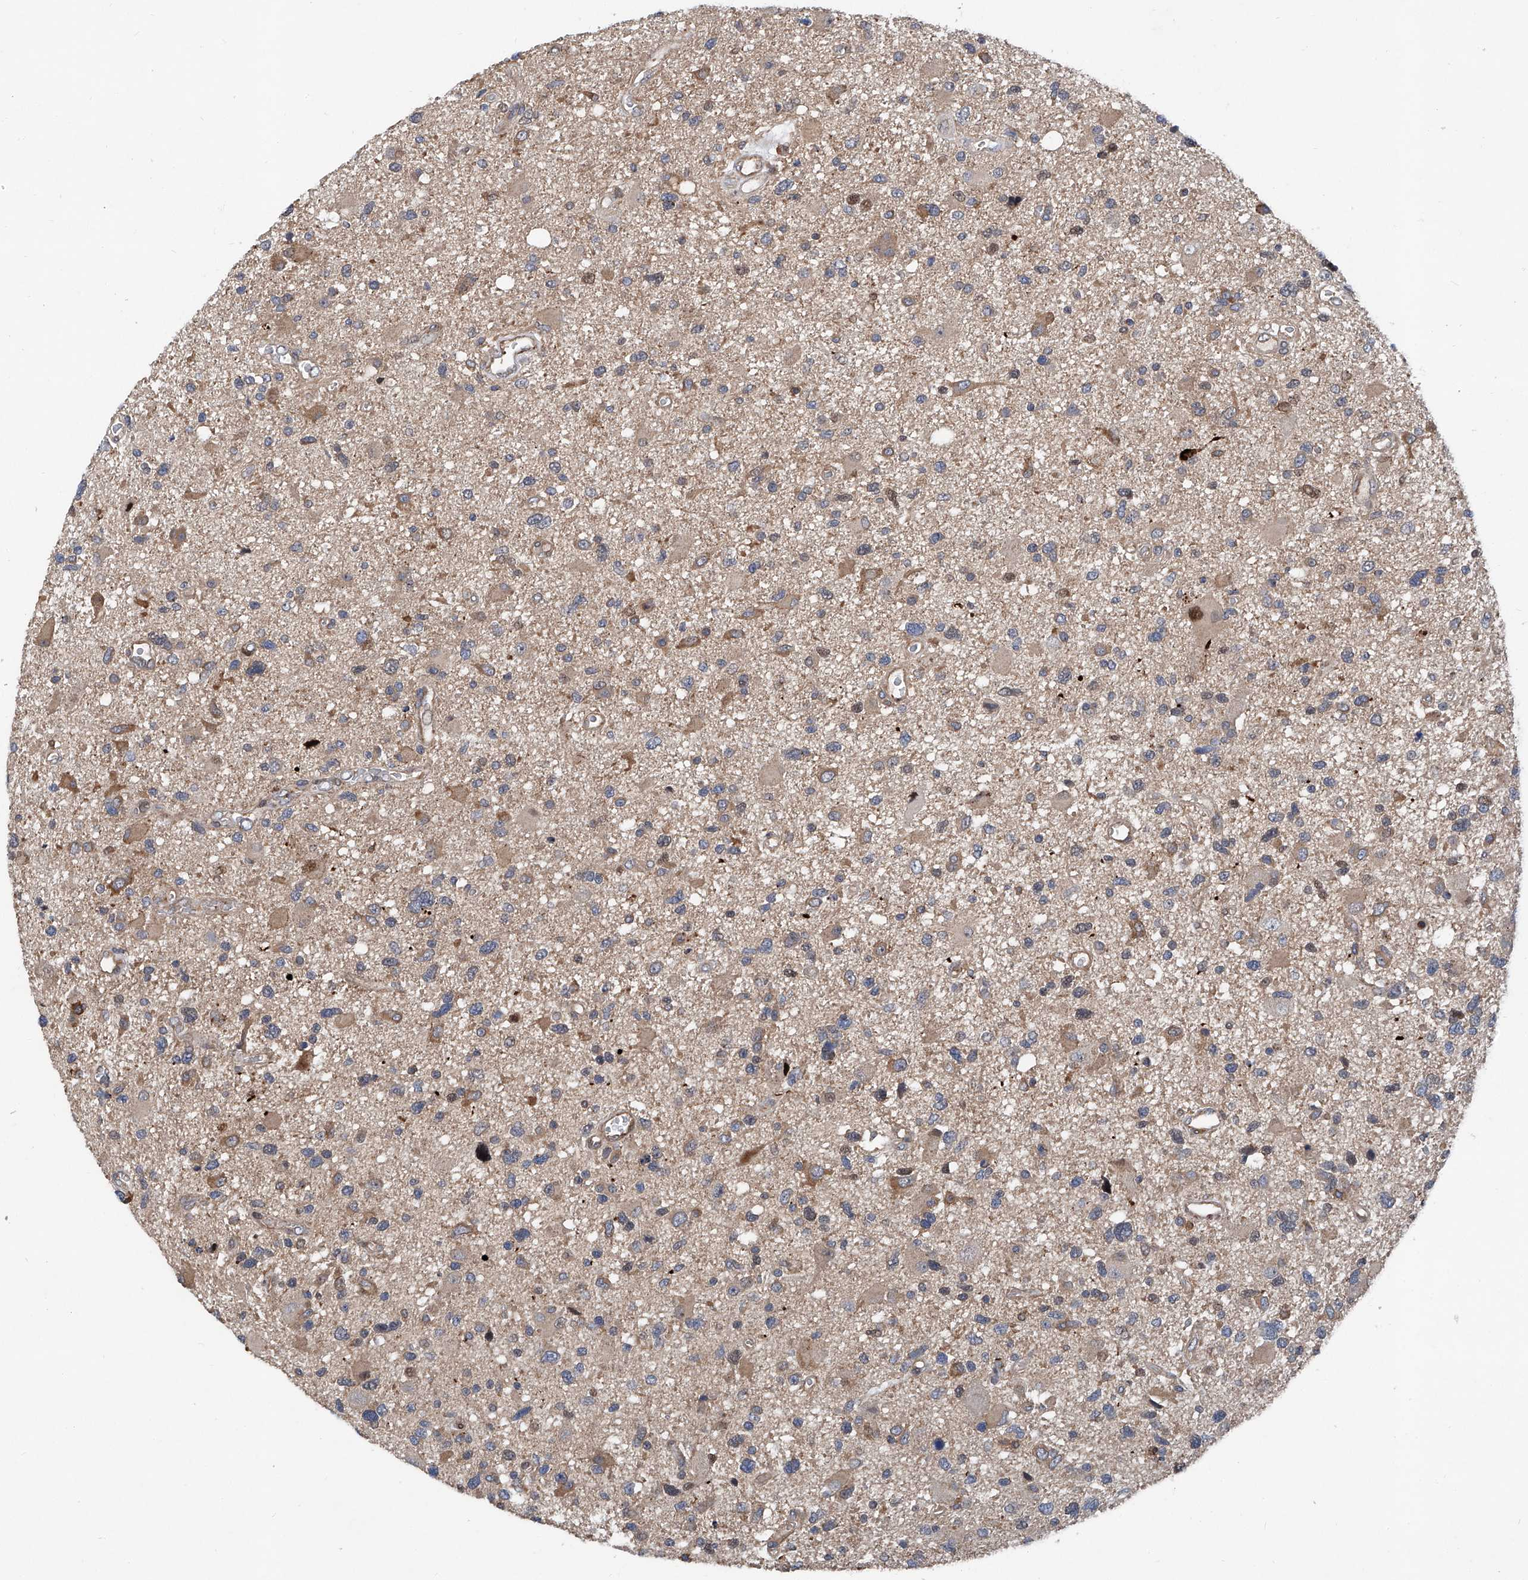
{"staining": {"intensity": "negative", "quantity": "none", "location": "none"}, "tissue": "glioma", "cell_type": "Tumor cells", "image_type": "cancer", "snomed": [{"axis": "morphology", "description": "Glioma, malignant, High grade"}, {"axis": "topography", "description": "Brain"}], "caption": "An immunohistochemistry (IHC) photomicrograph of malignant glioma (high-grade) is shown. There is no staining in tumor cells of malignant glioma (high-grade).", "gene": "NT5C3A", "patient": {"sex": "male", "age": 33}}